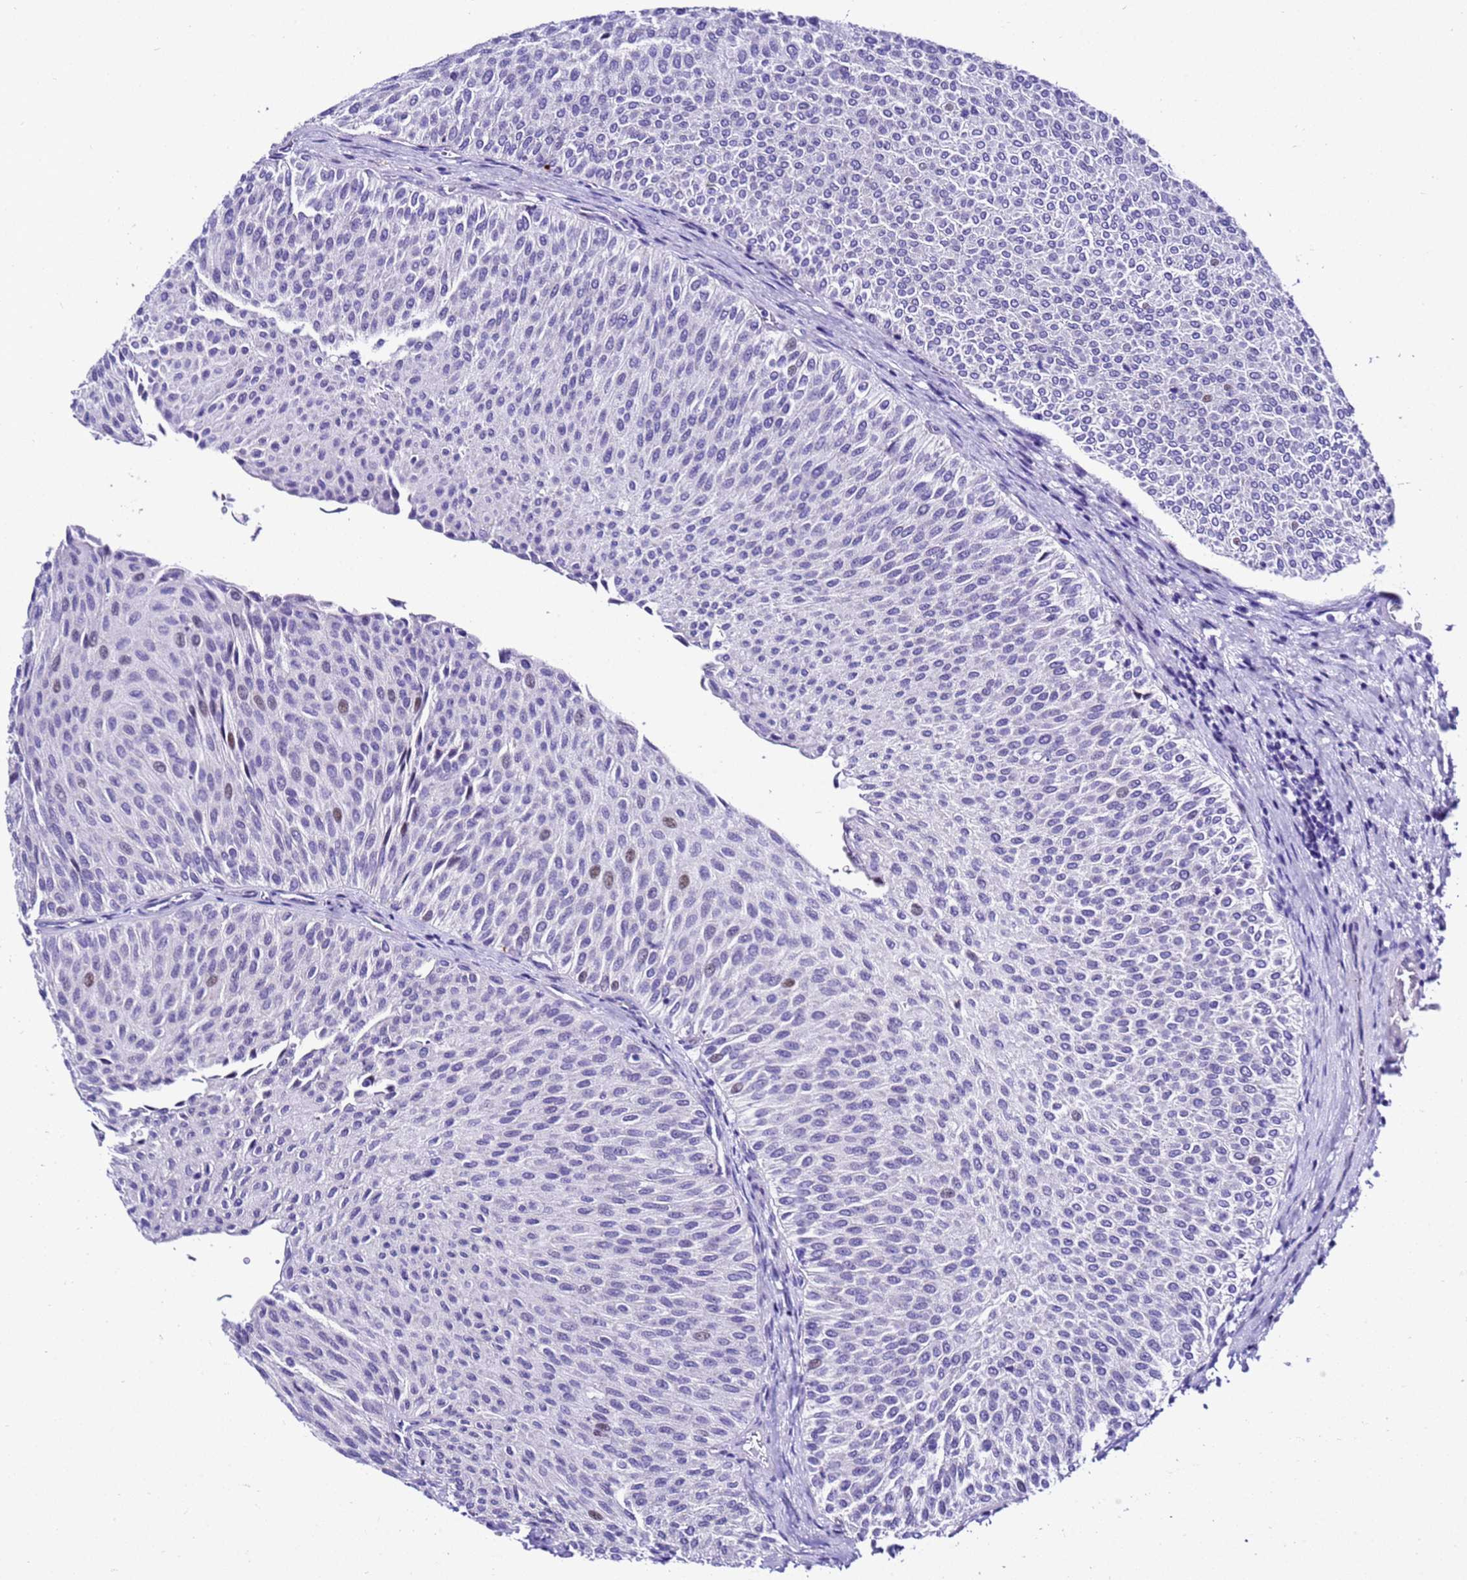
{"staining": {"intensity": "moderate", "quantity": "<25%", "location": "nuclear"}, "tissue": "urothelial cancer", "cell_type": "Tumor cells", "image_type": "cancer", "snomed": [{"axis": "morphology", "description": "Urothelial carcinoma, Low grade"}, {"axis": "topography", "description": "Urinary bladder"}], "caption": "This is a micrograph of IHC staining of urothelial cancer, which shows moderate staining in the nuclear of tumor cells.", "gene": "ZNF417", "patient": {"sex": "male", "age": 78}}